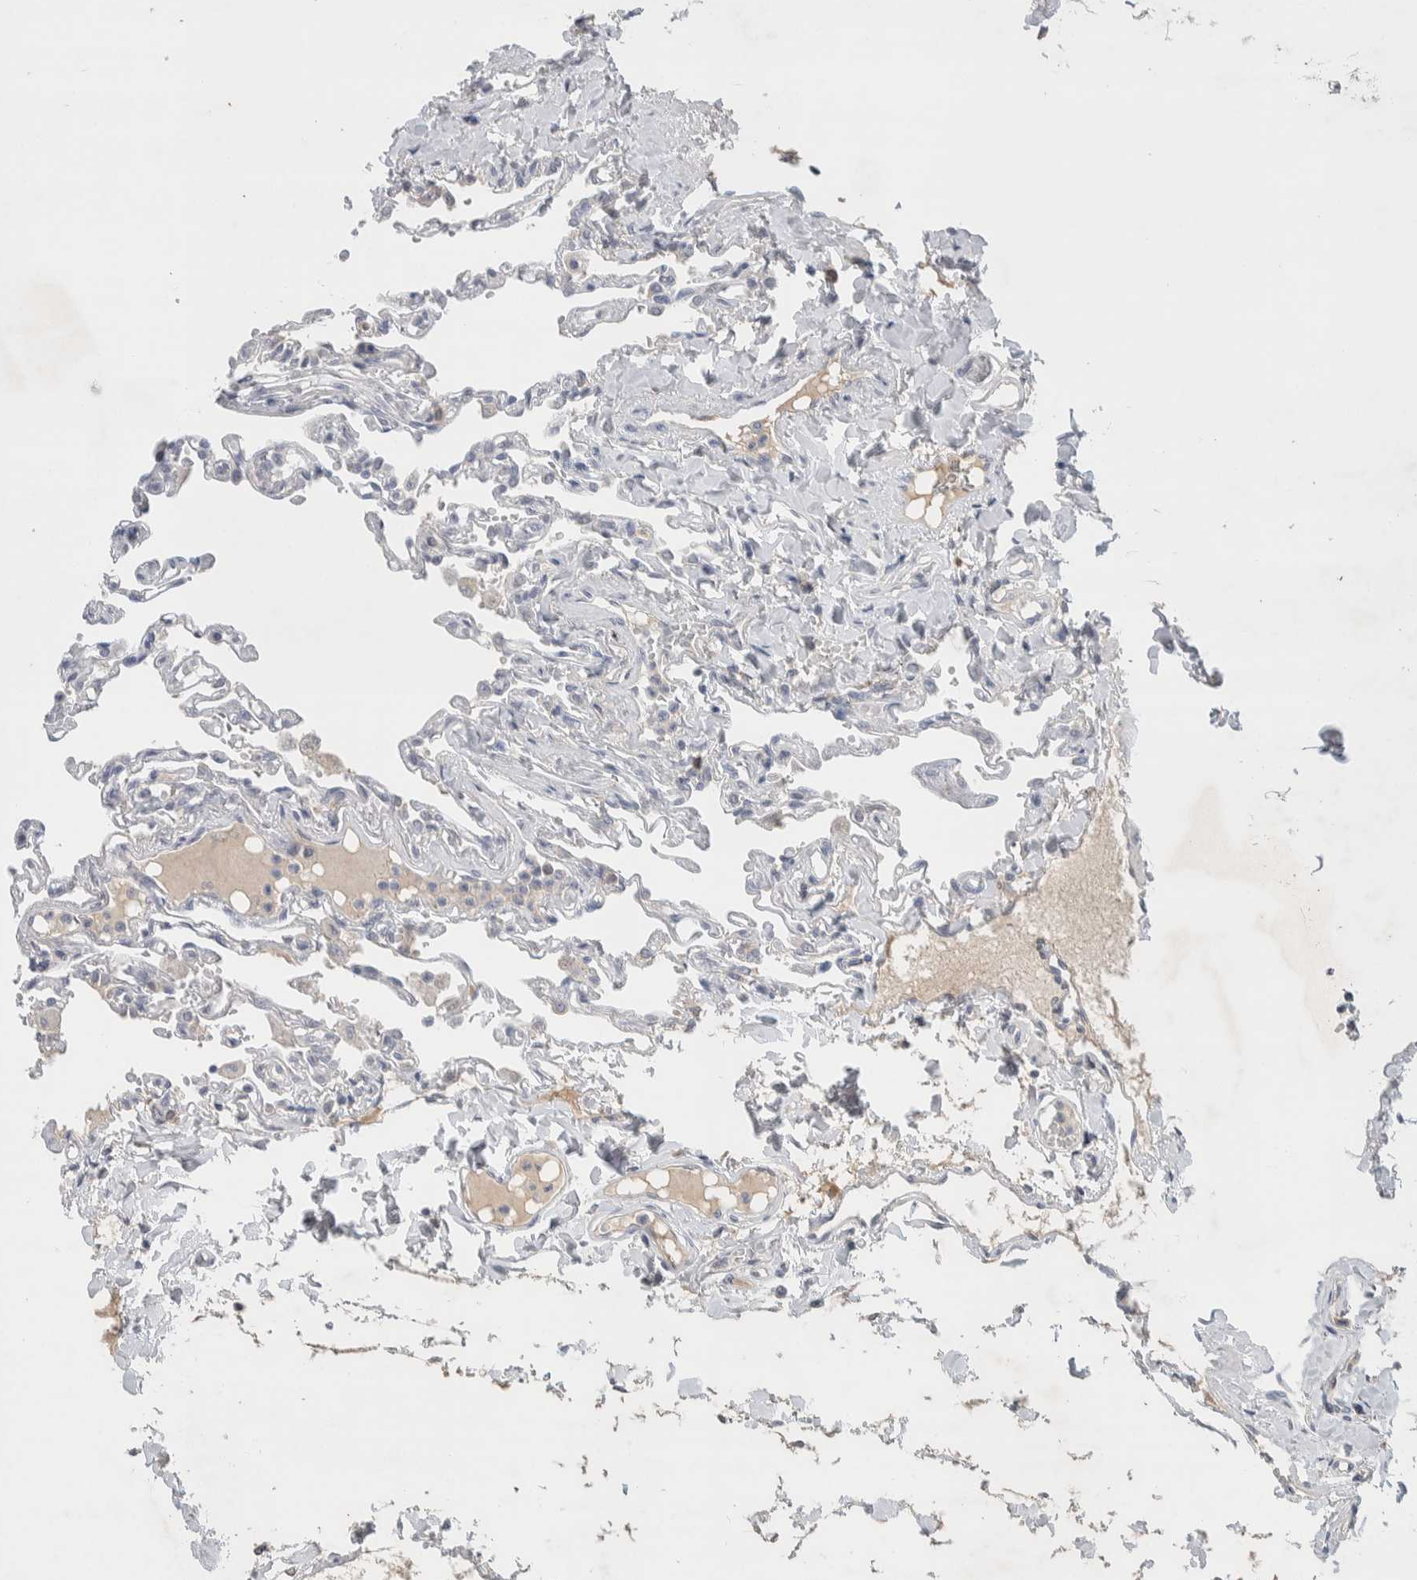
{"staining": {"intensity": "negative", "quantity": "none", "location": "none"}, "tissue": "lung", "cell_type": "Alveolar cells", "image_type": "normal", "snomed": [{"axis": "morphology", "description": "Normal tissue, NOS"}, {"axis": "topography", "description": "Lung"}], "caption": "Immunohistochemistry histopathology image of benign lung: human lung stained with DAB shows no significant protein positivity in alveolar cells.", "gene": "DEPTOR", "patient": {"sex": "male", "age": 21}}